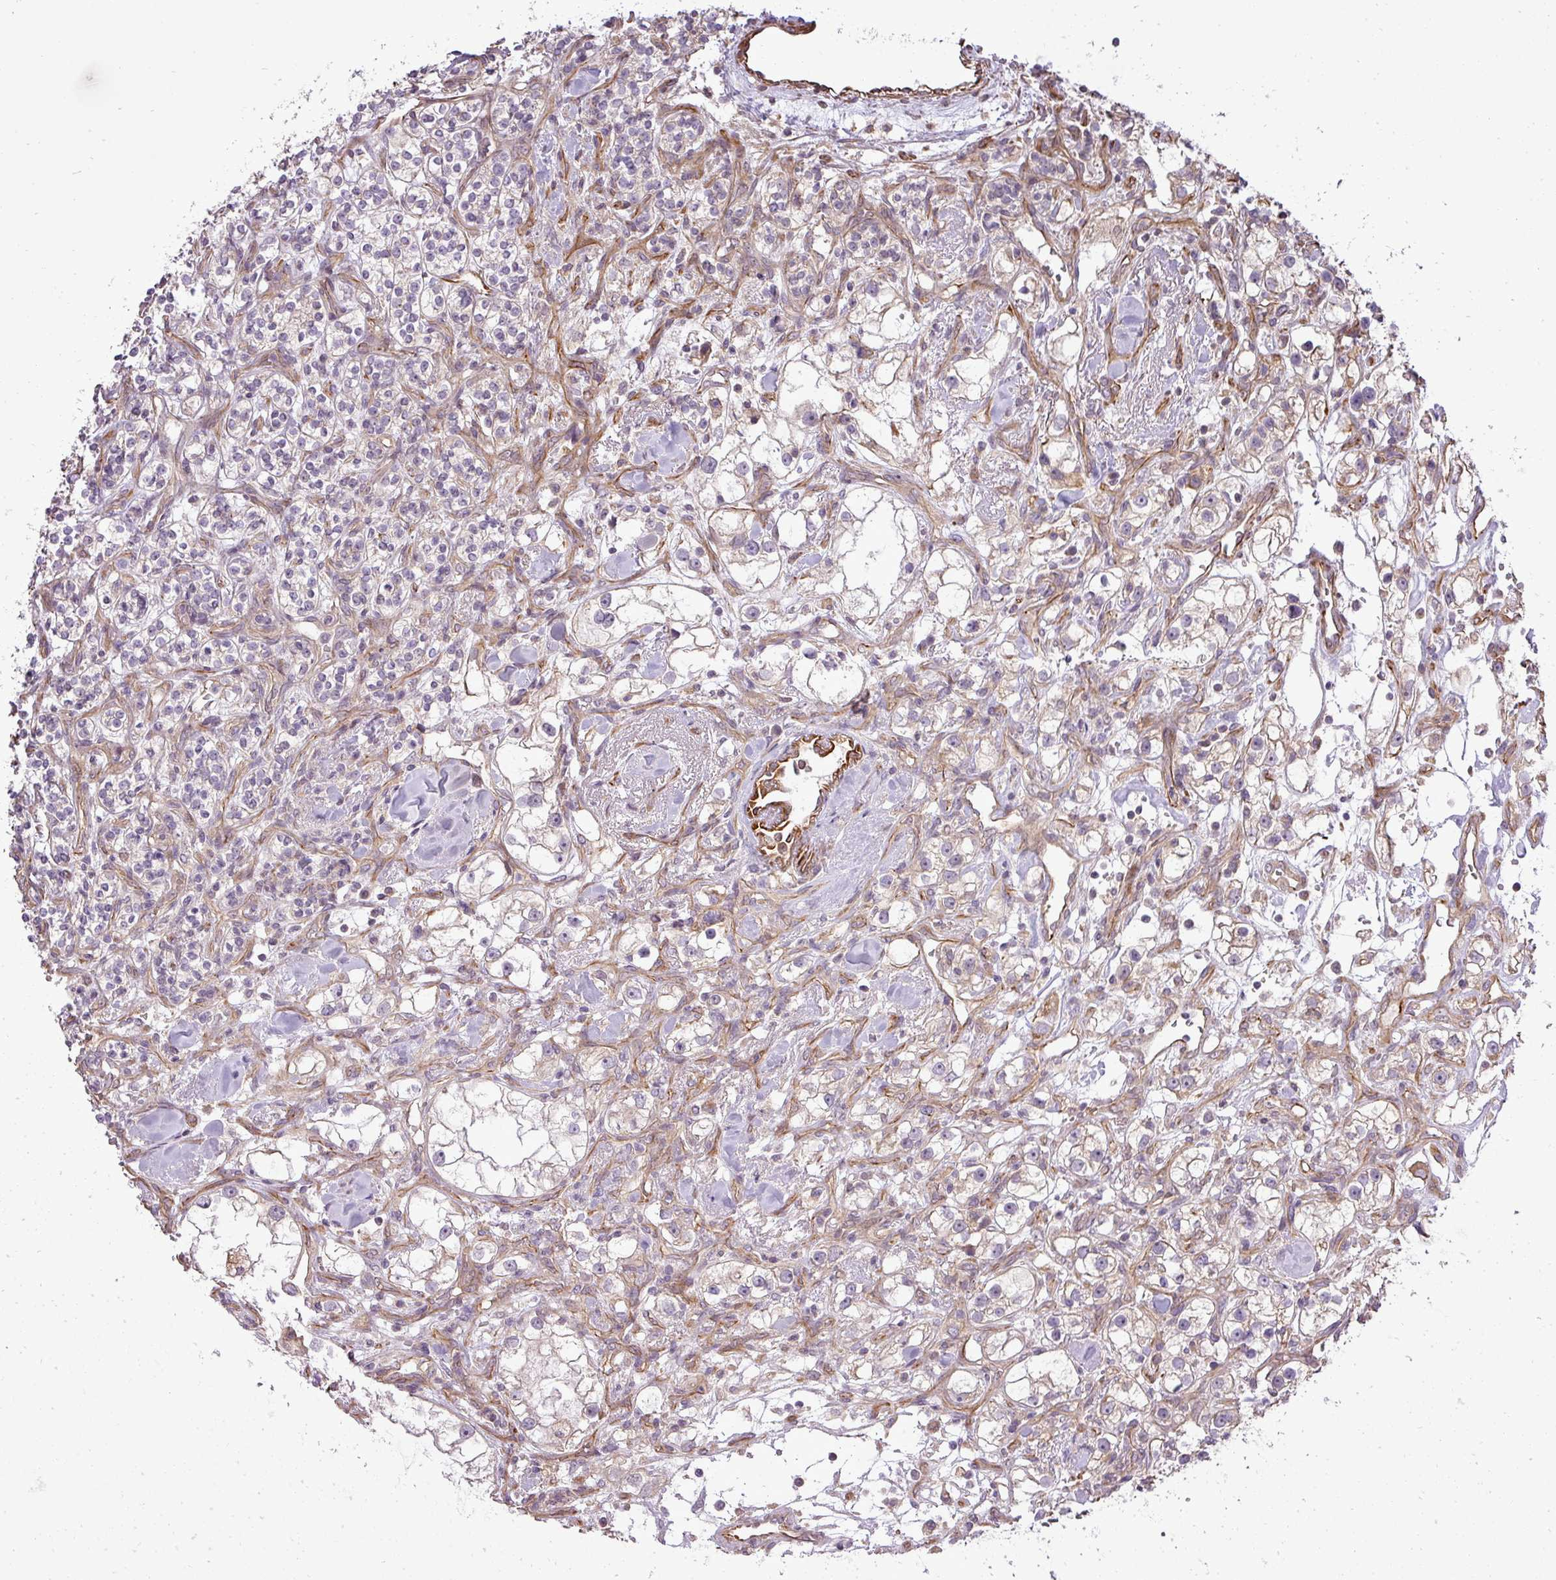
{"staining": {"intensity": "negative", "quantity": "none", "location": "none"}, "tissue": "renal cancer", "cell_type": "Tumor cells", "image_type": "cancer", "snomed": [{"axis": "morphology", "description": "Adenocarcinoma, NOS"}, {"axis": "topography", "description": "Kidney"}], "caption": "The image exhibits no staining of tumor cells in renal cancer (adenocarcinoma).", "gene": "PDRG1", "patient": {"sex": "male", "age": 77}}